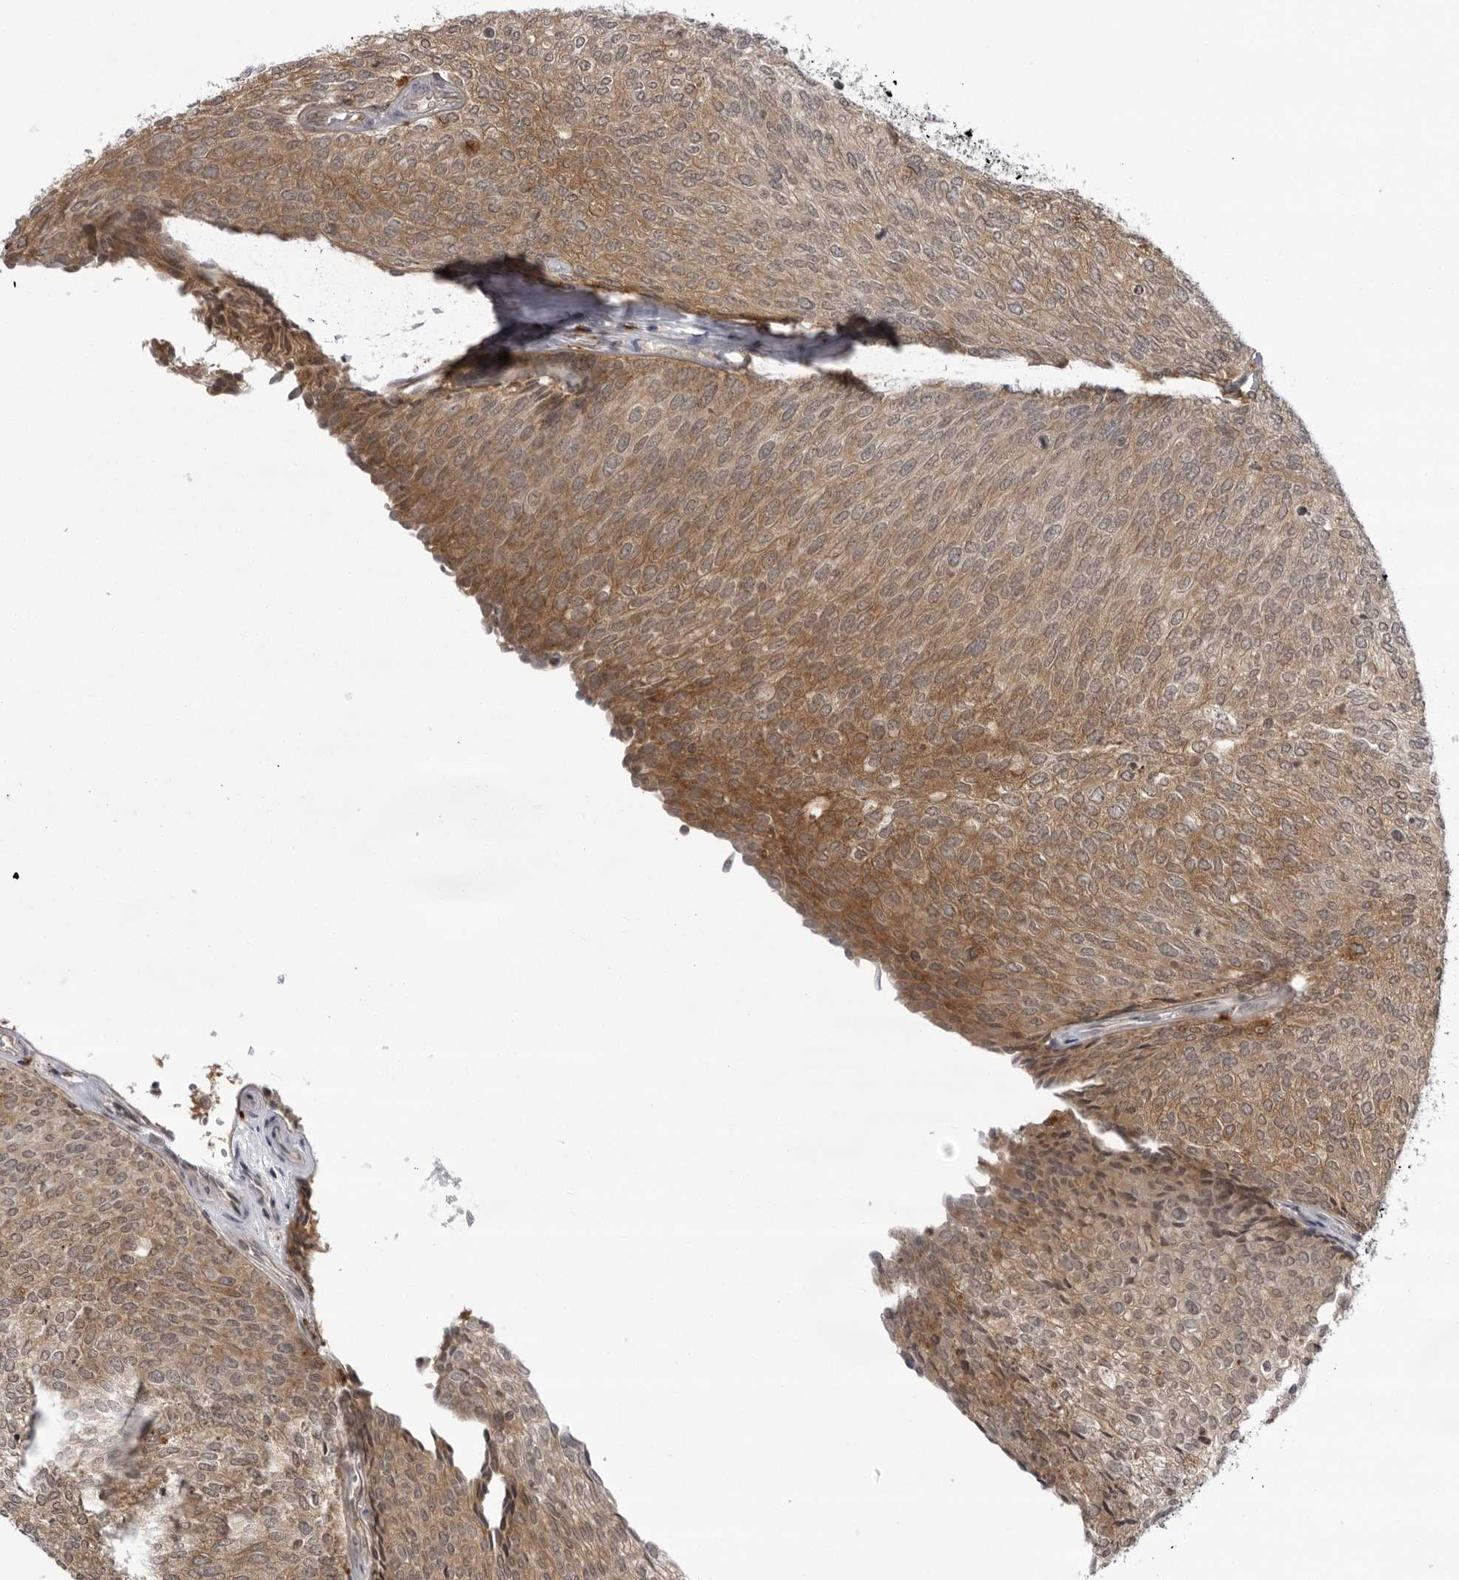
{"staining": {"intensity": "moderate", "quantity": ">75%", "location": "cytoplasmic/membranous"}, "tissue": "urothelial cancer", "cell_type": "Tumor cells", "image_type": "cancer", "snomed": [{"axis": "morphology", "description": "Urothelial carcinoma, Low grade"}, {"axis": "topography", "description": "Urinary bladder"}], "caption": "Low-grade urothelial carcinoma was stained to show a protein in brown. There is medium levels of moderate cytoplasmic/membranous expression in approximately >75% of tumor cells.", "gene": "USP43", "patient": {"sex": "female", "age": 79}}